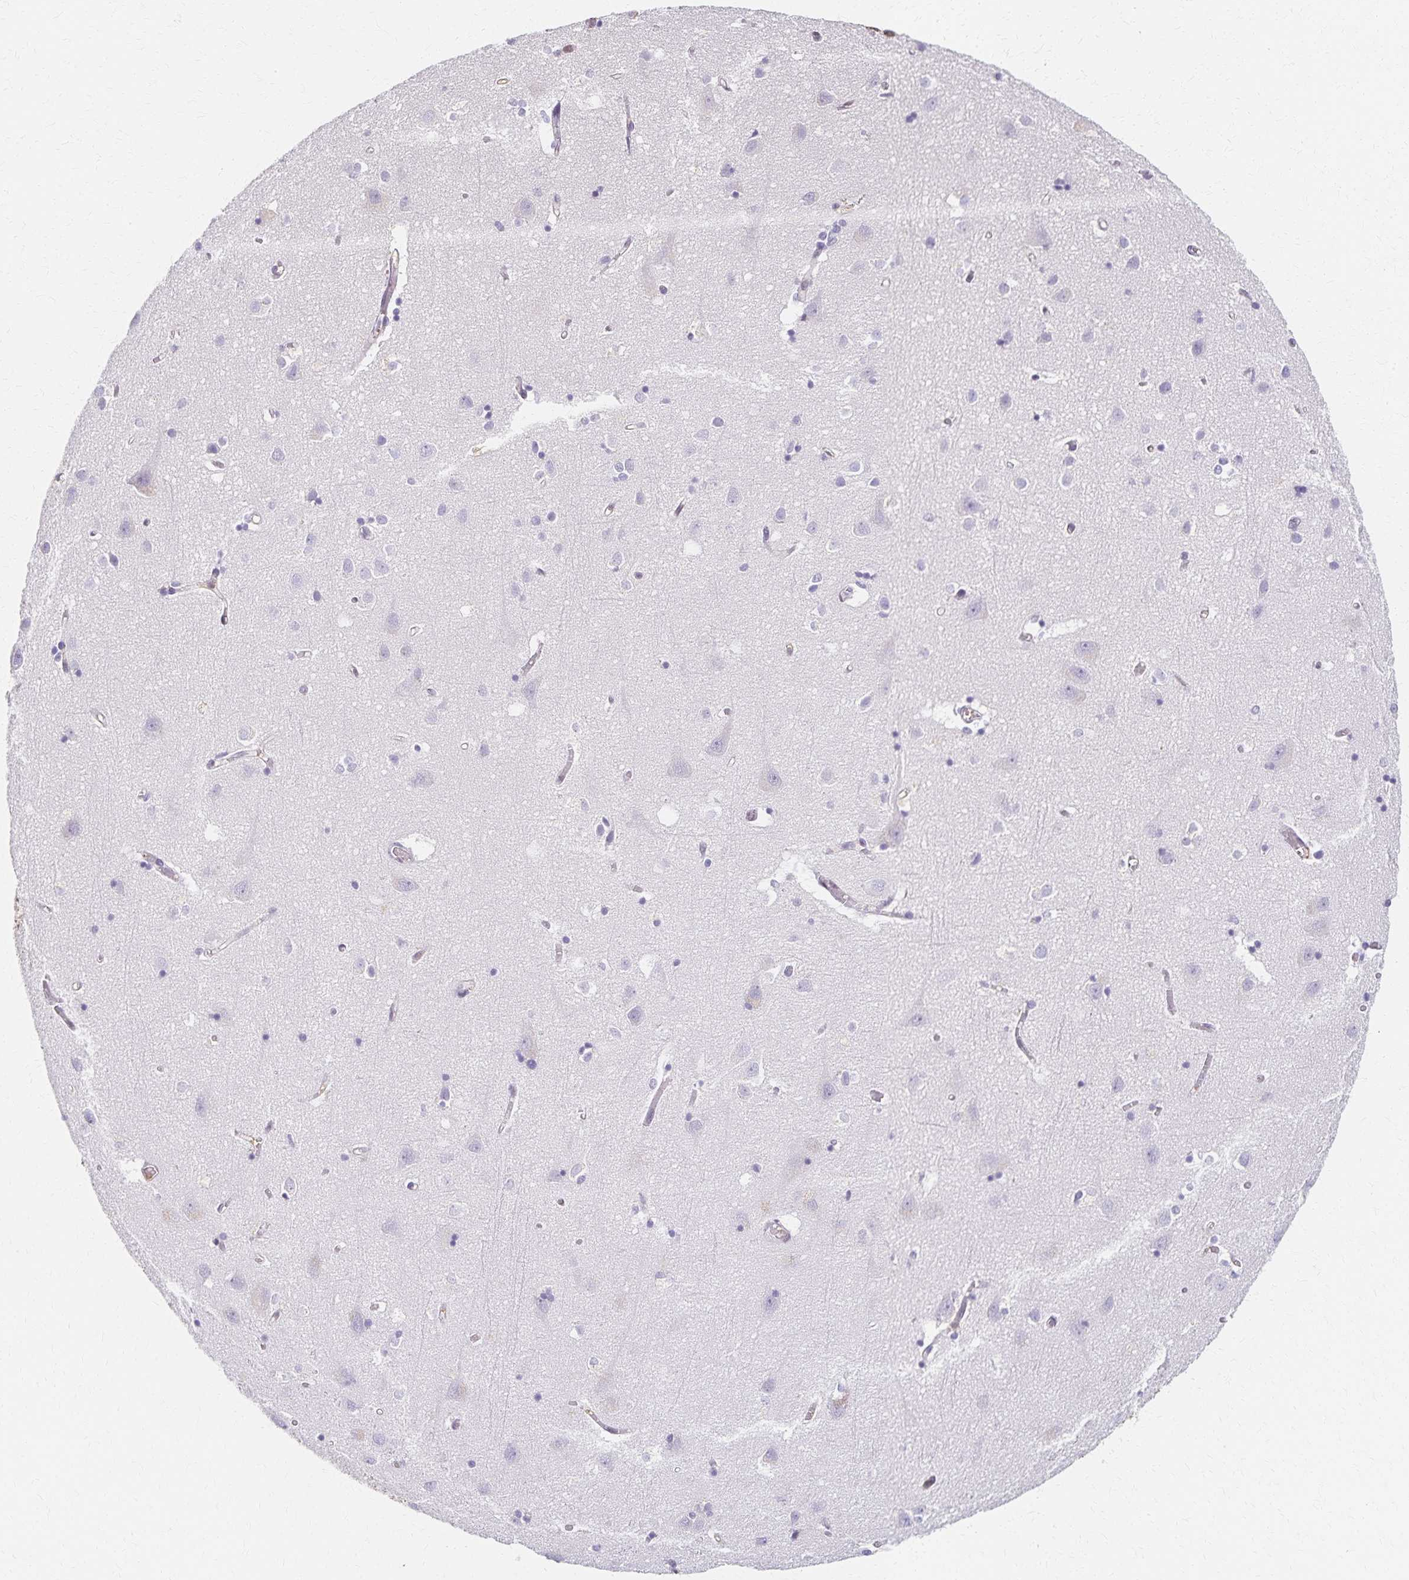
{"staining": {"intensity": "negative", "quantity": "none", "location": "none"}, "tissue": "cerebral cortex", "cell_type": "Endothelial cells", "image_type": "normal", "snomed": [{"axis": "morphology", "description": "Normal tissue, NOS"}, {"axis": "topography", "description": "Cerebral cortex"}], "caption": "The micrograph demonstrates no staining of endothelial cells in unremarkable cerebral cortex. The staining is performed using DAB (3,3'-diaminobenzidine) brown chromogen with nuclei counter-stained in using hematoxylin.", "gene": "AZGP1", "patient": {"sex": "male", "age": 70}}